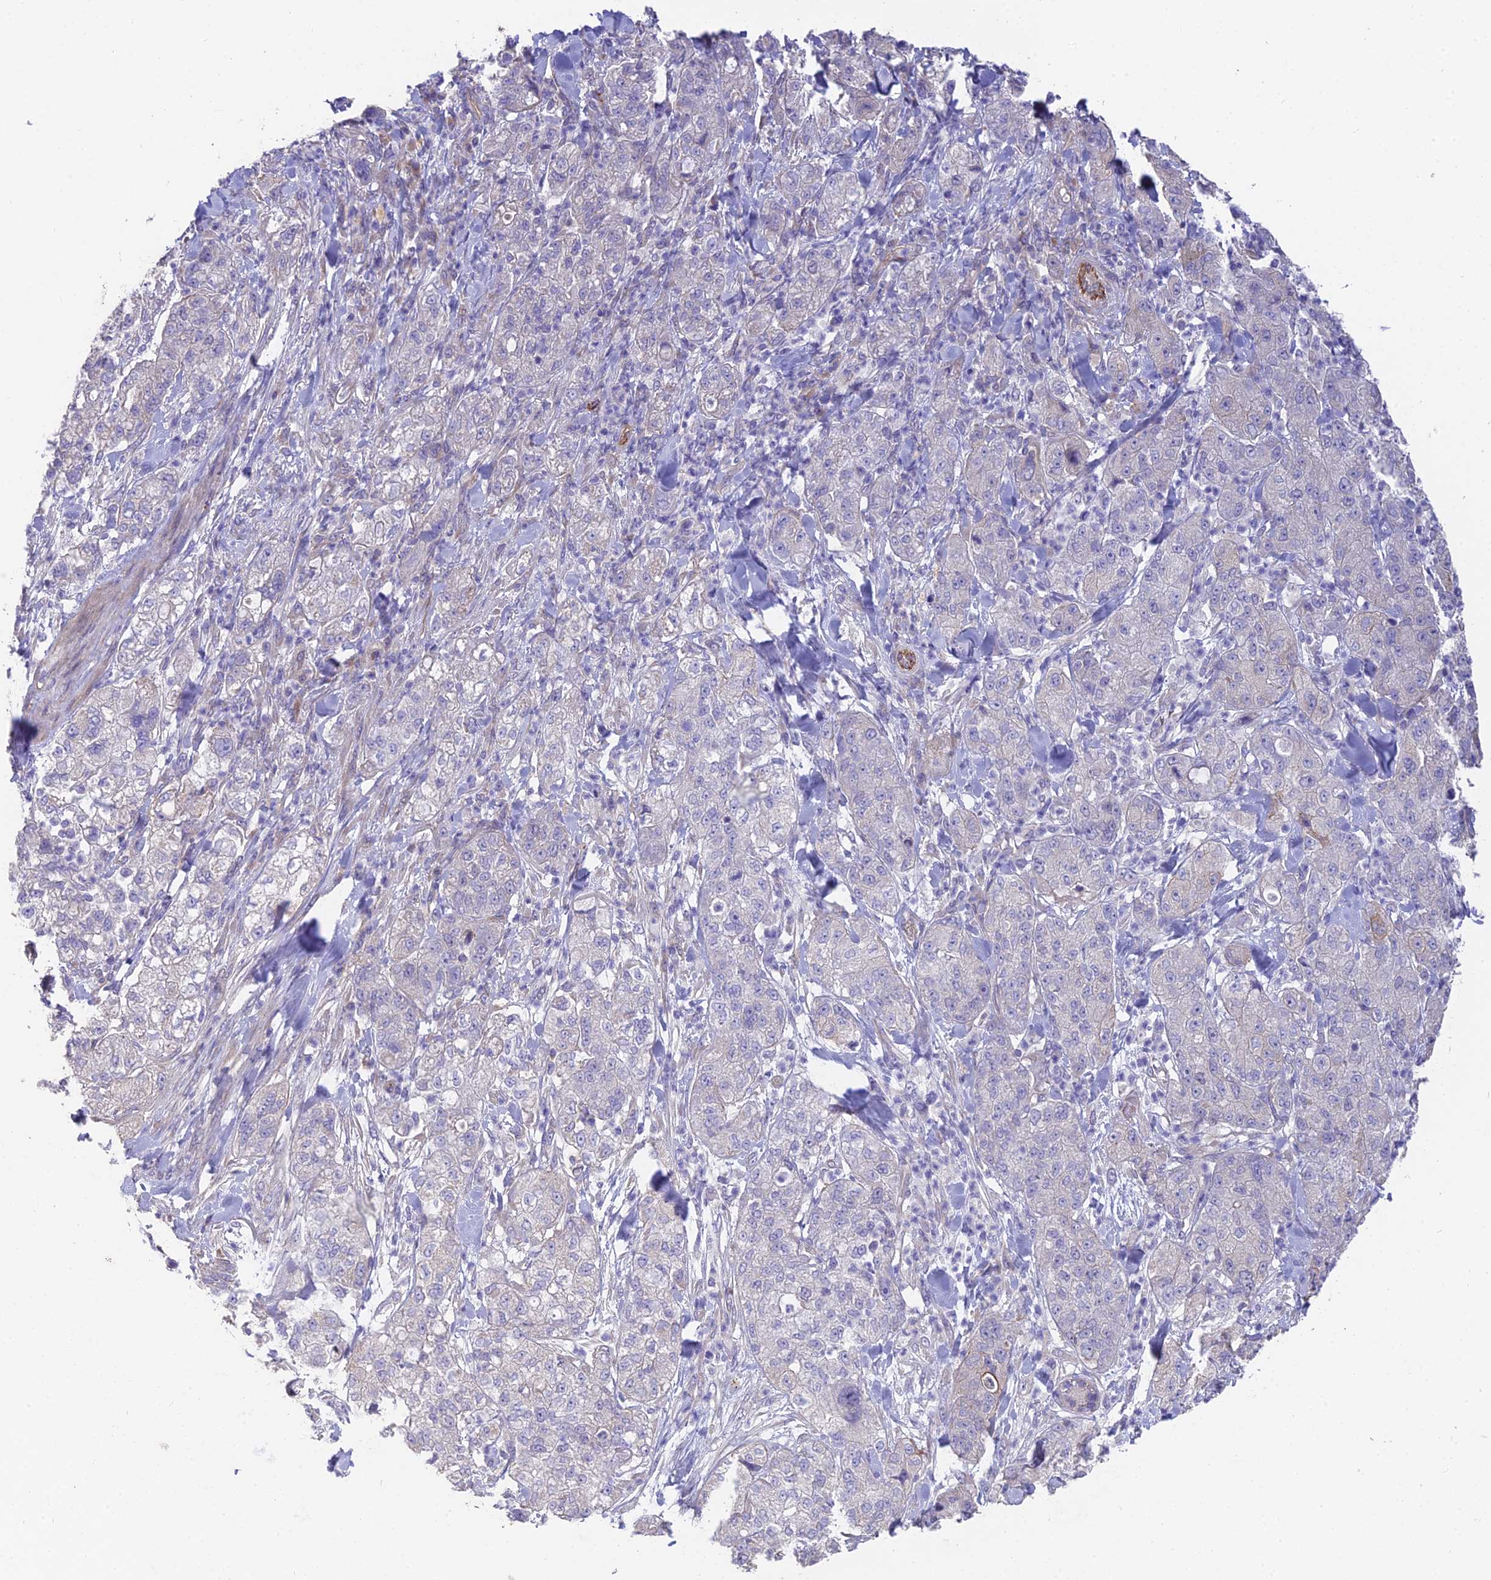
{"staining": {"intensity": "negative", "quantity": "none", "location": "none"}, "tissue": "pancreatic cancer", "cell_type": "Tumor cells", "image_type": "cancer", "snomed": [{"axis": "morphology", "description": "Adenocarcinoma, NOS"}, {"axis": "topography", "description": "Pancreas"}], "caption": "Photomicrograph shows no significant protein expression in tumor cells of pancreatic cancer (adenocarcinoma). (DAB IHC visualized using brightfield microscopy, high magnification).", "gene": "FAM168B", "patient": {"sex": "female", "age": 78}}